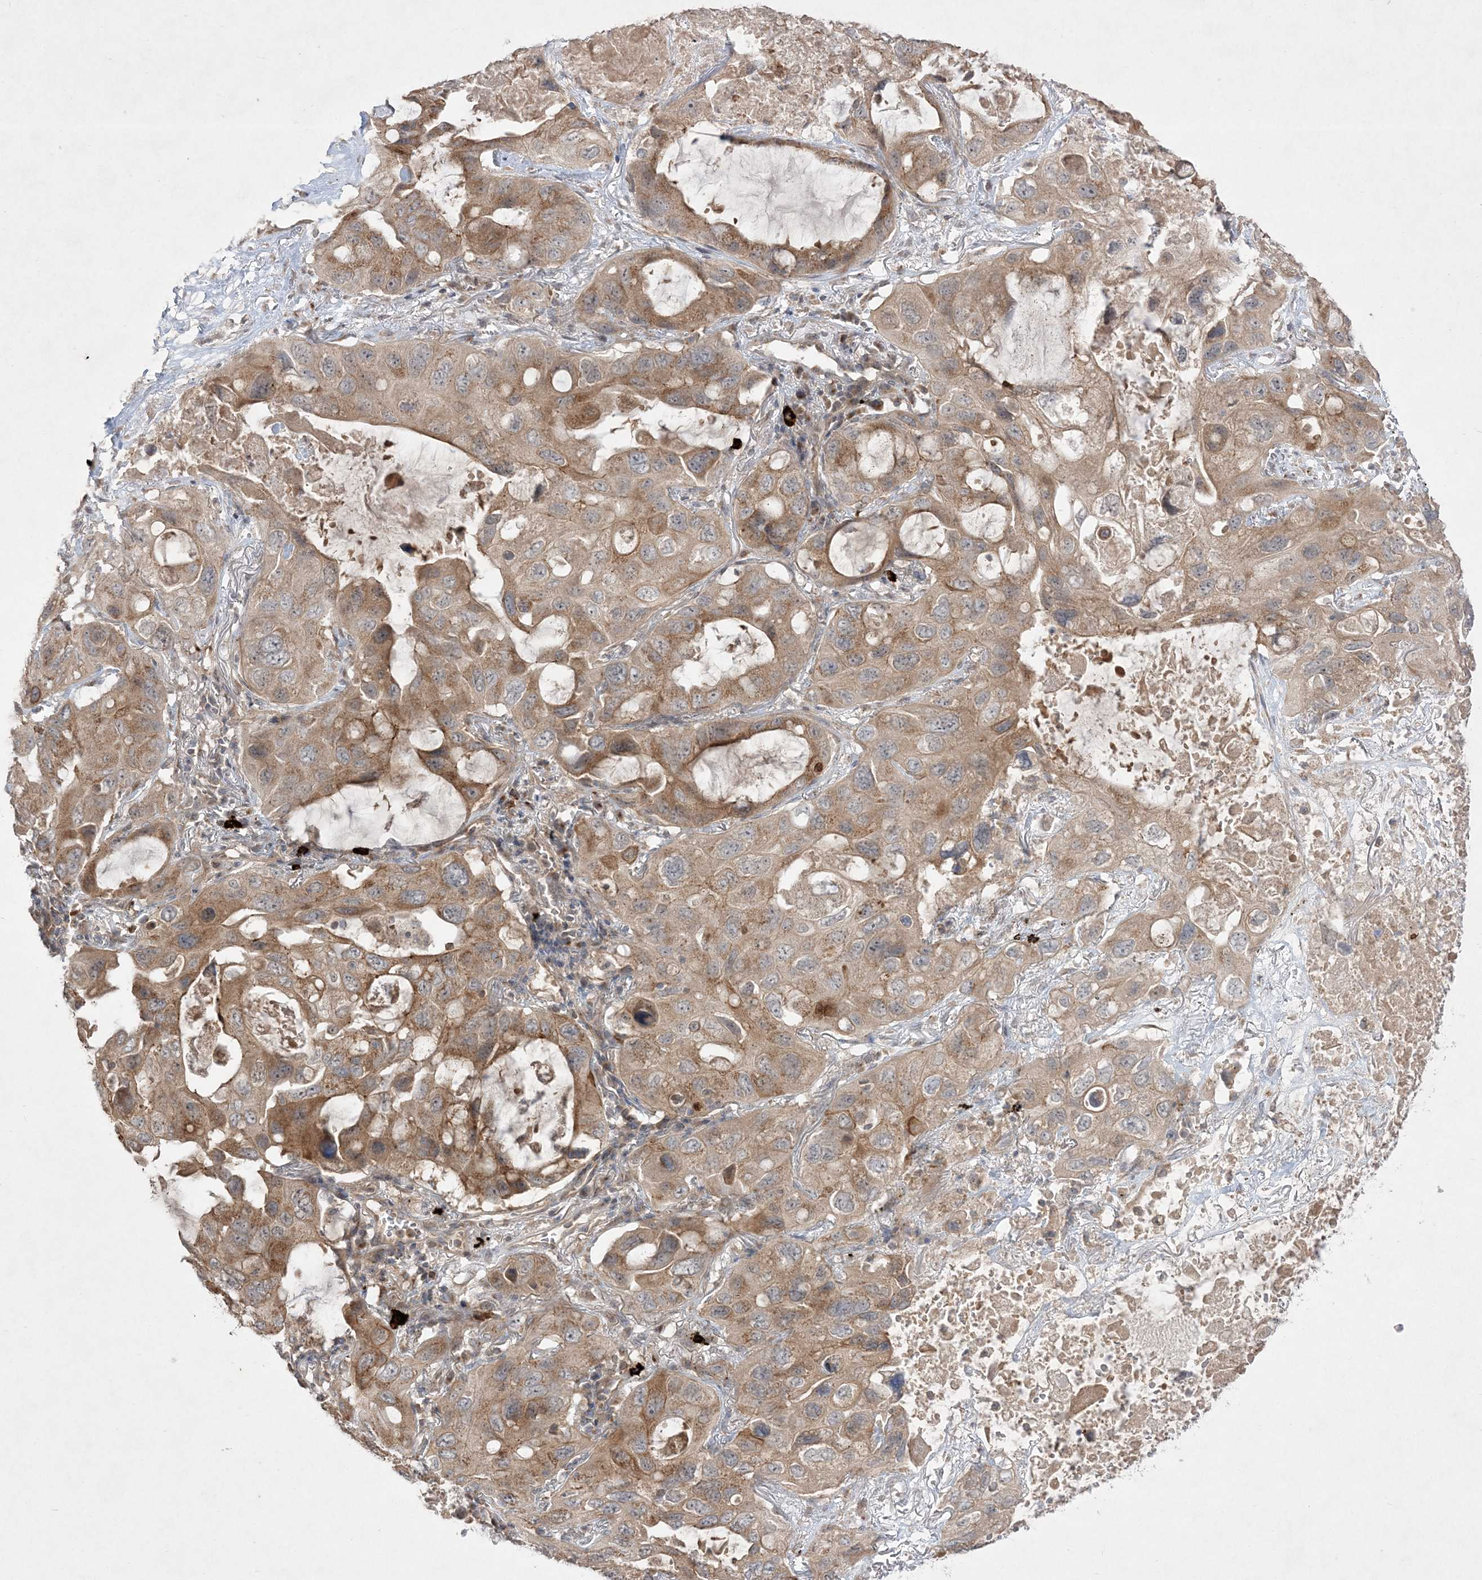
{"staining": {"intensity": "moderate", "quantity": ">75%", "location": "cytoplasmic/membranous"}, "tissue": "lung cancer", "cell_type": "Tumor cells", "image_type": "cancer", "snomed": [{"axis": "morphology", "description": "Squamous cell carcinoma, NOS"}, {"axis": "topography", "description": "Lung"}], "caption": "Squamous cell carcinoma (lung) stained with a protein marker shows moderate staining in tumor cells.", "gene": "CLNK", "patient": {"sex": "female", "age": 73}}